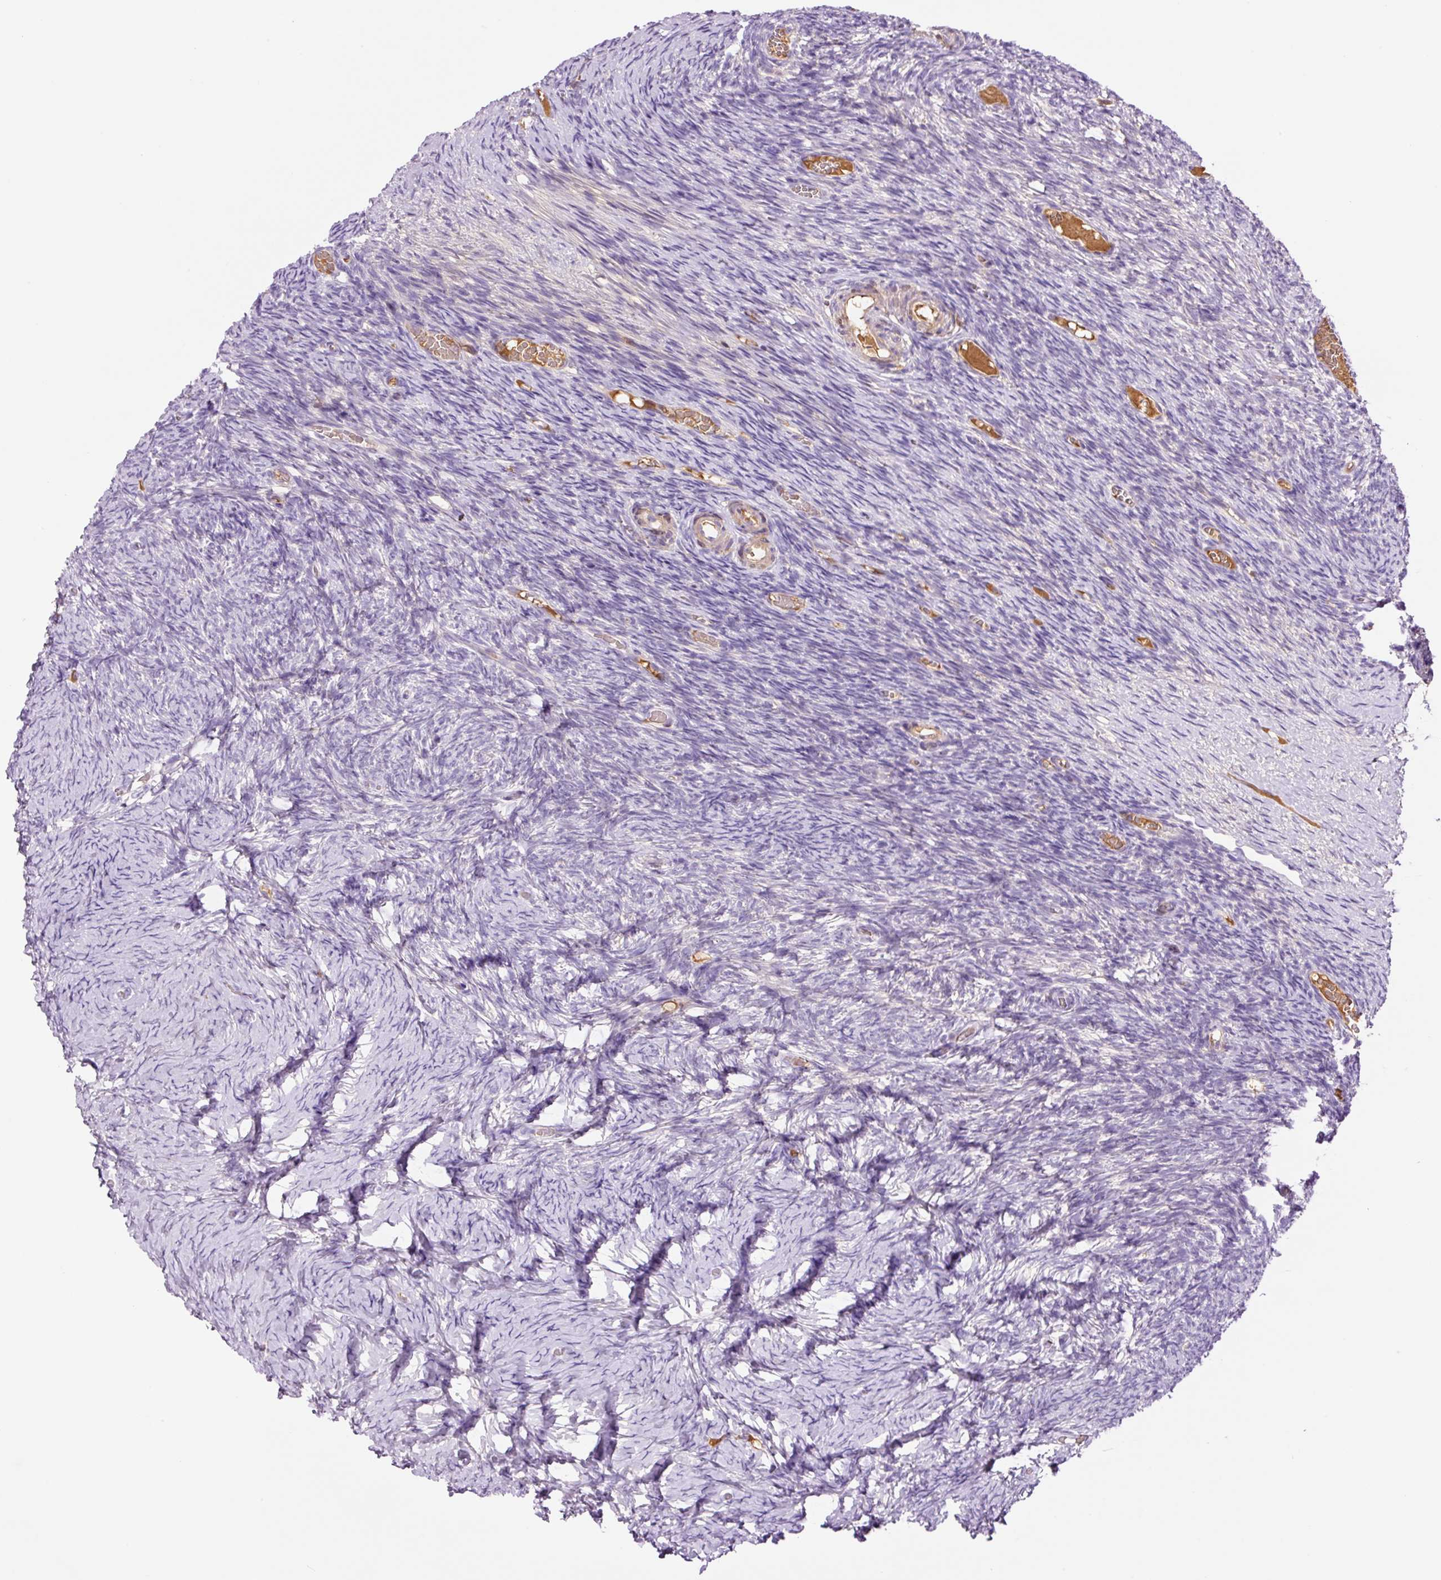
{"staining": {"intensity": "negative", "quantity": "none", "location": "none"}, "tissue": "ovary", "cell_type": "Follicle cells", "image_type": "normal", "snomed": [{"axis": "morphology", "description": "Normal tissue, NOS"}, {"axis": "topography", "description": "Ovary"}], "caption": "The IHC image has no significant expression in follicle cells of ovary.", "gene": "DPPA4", "patient": {"sex": "female", "age": 39}}